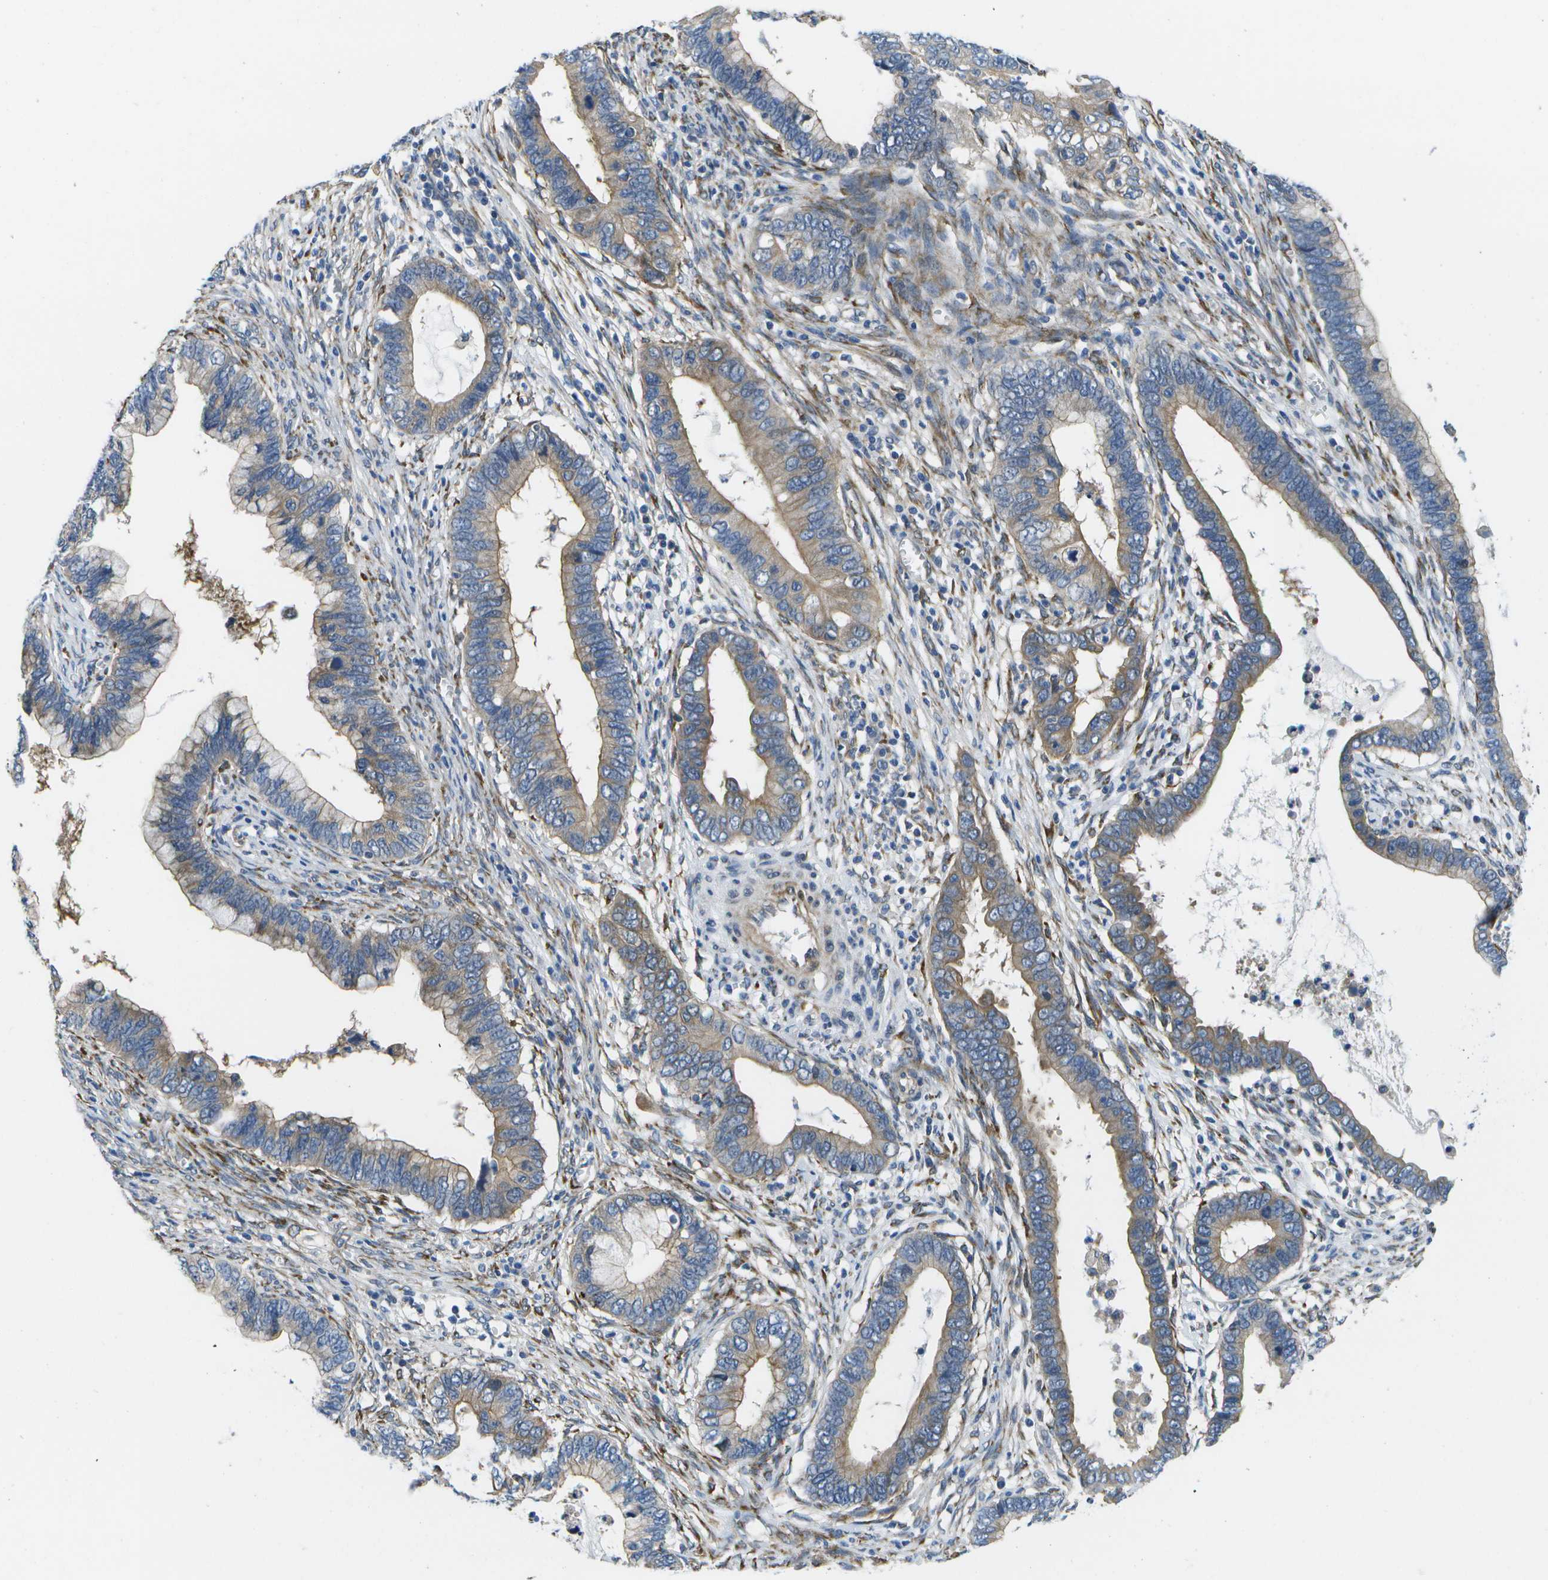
{"staining": {"intensity": "weak", "quantity": "25%-75%", "location": "cytoplasmic/membranous"}, "tissue": "cervical cancer", "cell_type": "Tumor cells", "image_type": "cancer", "snomed": [{"axis": "morphology", "description": "Adenocarcinoma, NOS"}, {"axis": "topography", "description": "Cervix"}], "caption": "Immunohistochemistry (IHC) photomicrograph of cervical cancer stained for a protein (brown), which shows low levels of weak cytoplasmic/membranous staining in about 25%-75% of tumor cells.", "gene": "P3H1", "patient": {"sex": "female", "age": 44}}